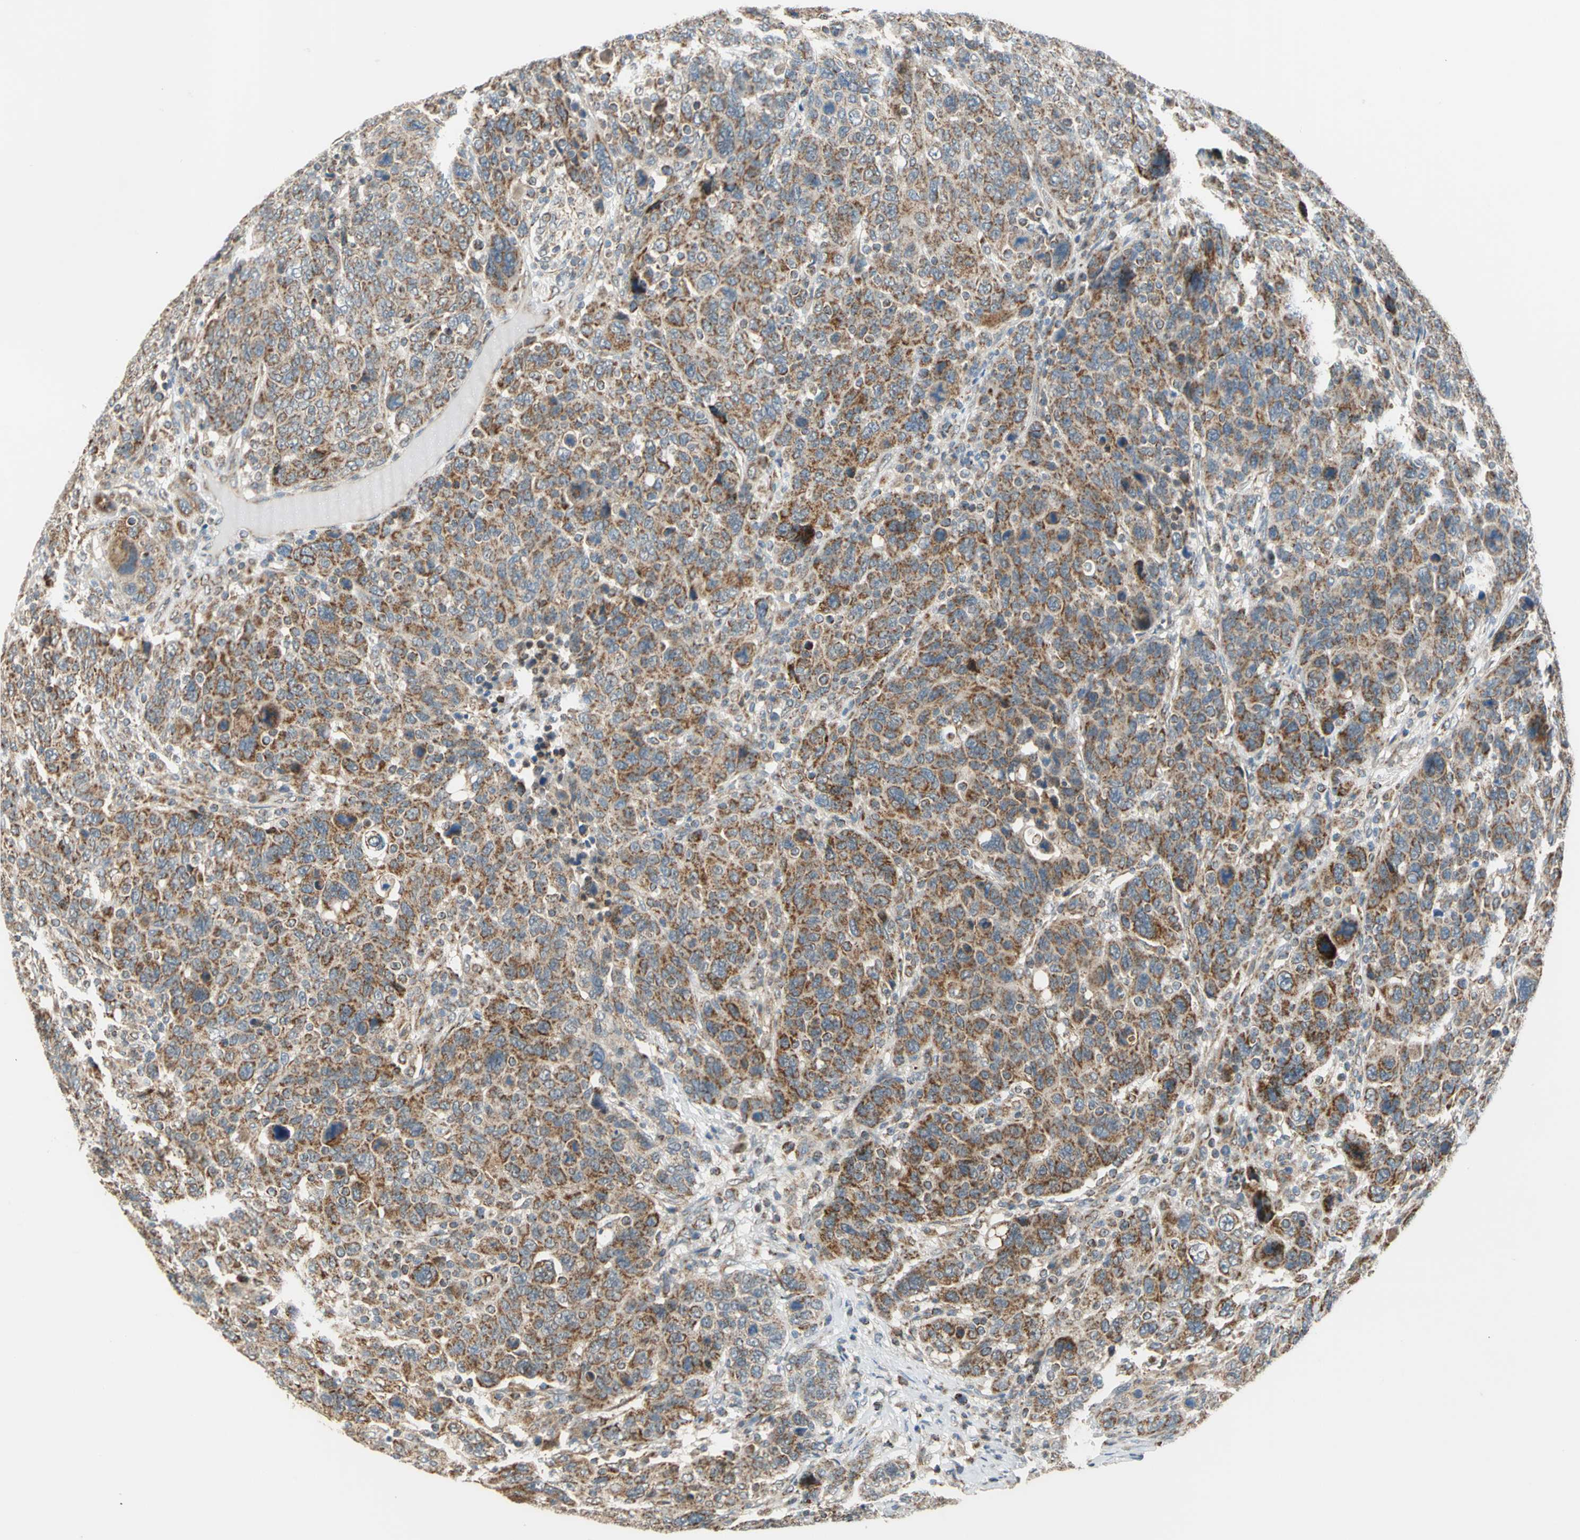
{"staining": {"intensity": "moderate", "quantity": ">75%", "location": "cytoplasmic/membranous"}, "tissue": "breast cancer", "cell_type": "Tumor cells", "image_type": "cancer", "snomed": [{"axis": "morphology", "description": "Duct carcinoma"}, {"axis": "topography", "description": "Breast"}], "caption": "Immunohistochemical staining of human breast invasive ductal carcinoma shows medium levels of moderate cytoplasmic/membranous protein staining in approximately >75% of tumor cells. (DAB IHC with brightfield microscopy, high magnification).", "gene": "MRPS22", "patient": {"sex": "female", "age": 37}}